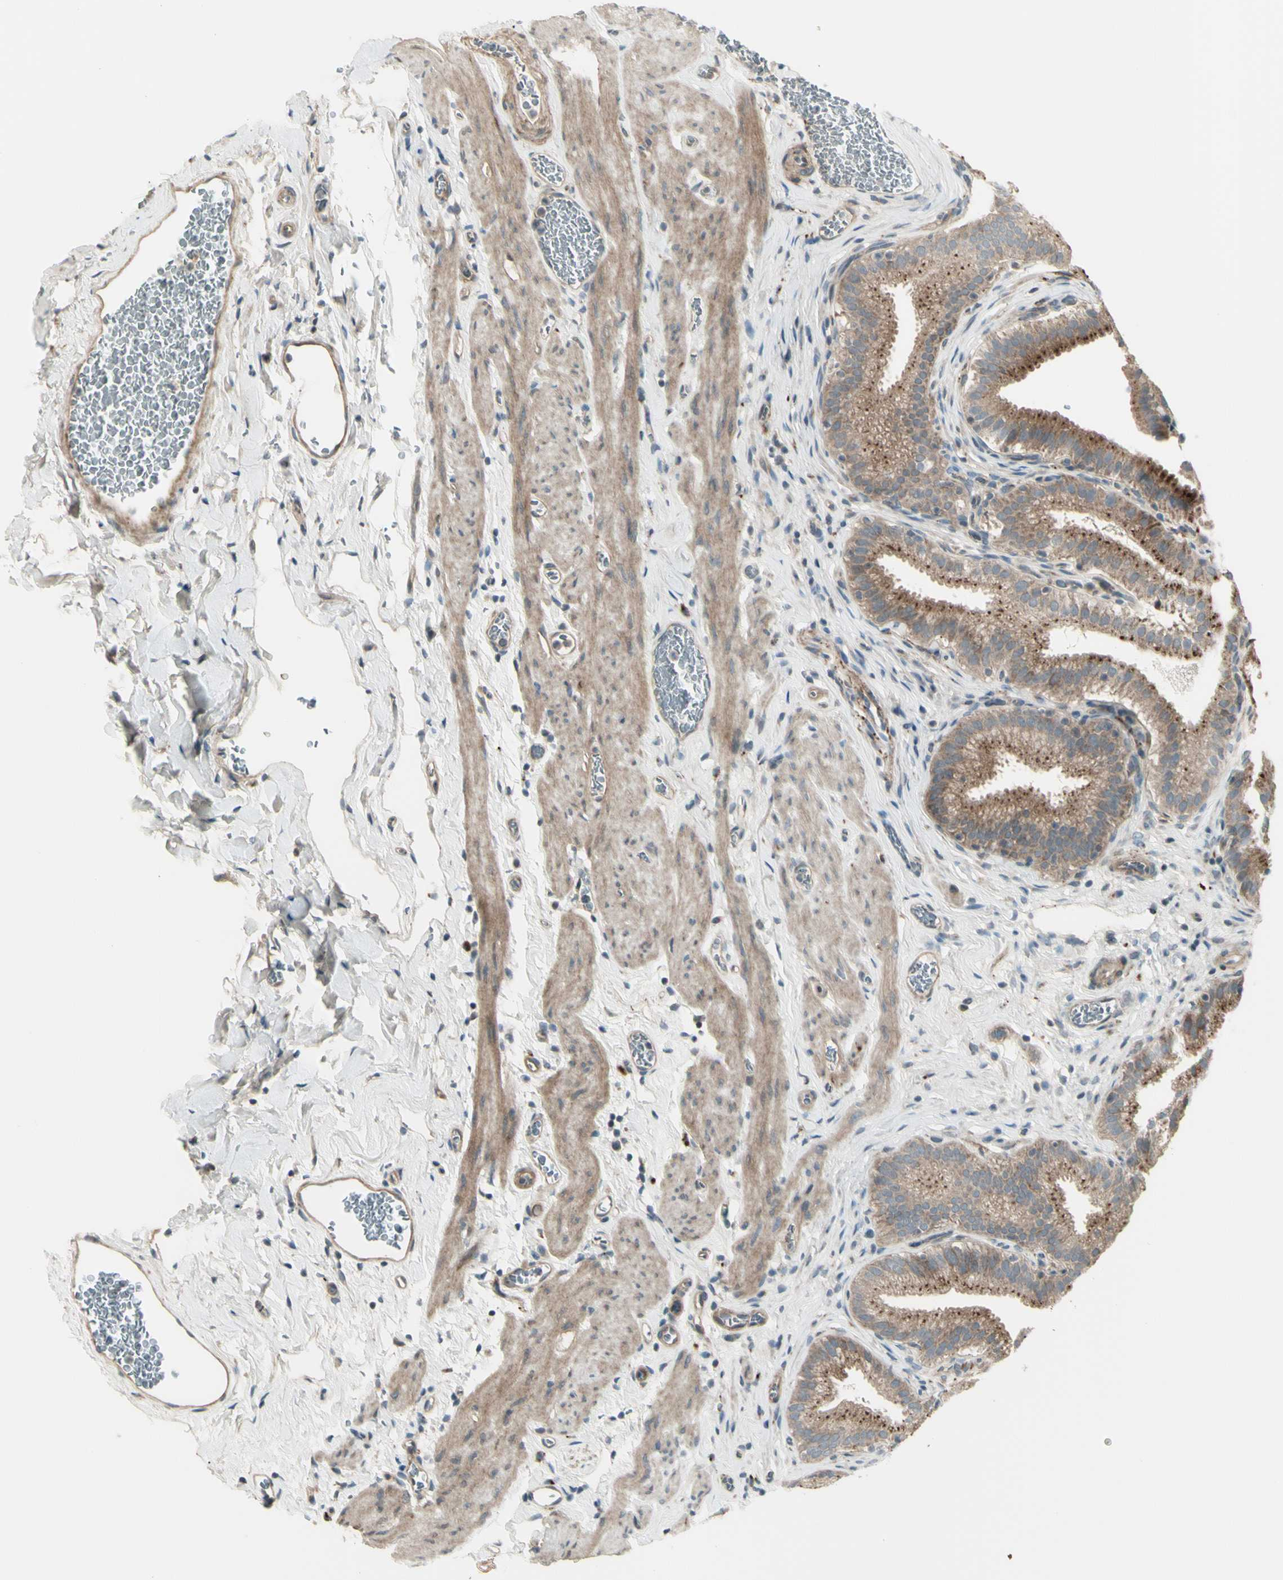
{"staining": {"intensity": "strong", "quantity": ">75%", "location": "cytoplasmic/membranous"}, "tissue": "gallbladder", "cell_type": "Glandular cells", "image_type": "normal", "snomed": [{"axis": "morphology", "description": "Normal tissue, NOS"}, {"axis": "topography", "description": "Gallbladder"}], "caption": "Gallbladder stained with IHC displays strong cytoplasmic/membranous positivity in approximately >75% of glandular cells.", "gene": "OSTM1", "patient": {"sex": "male", "age": 54}}